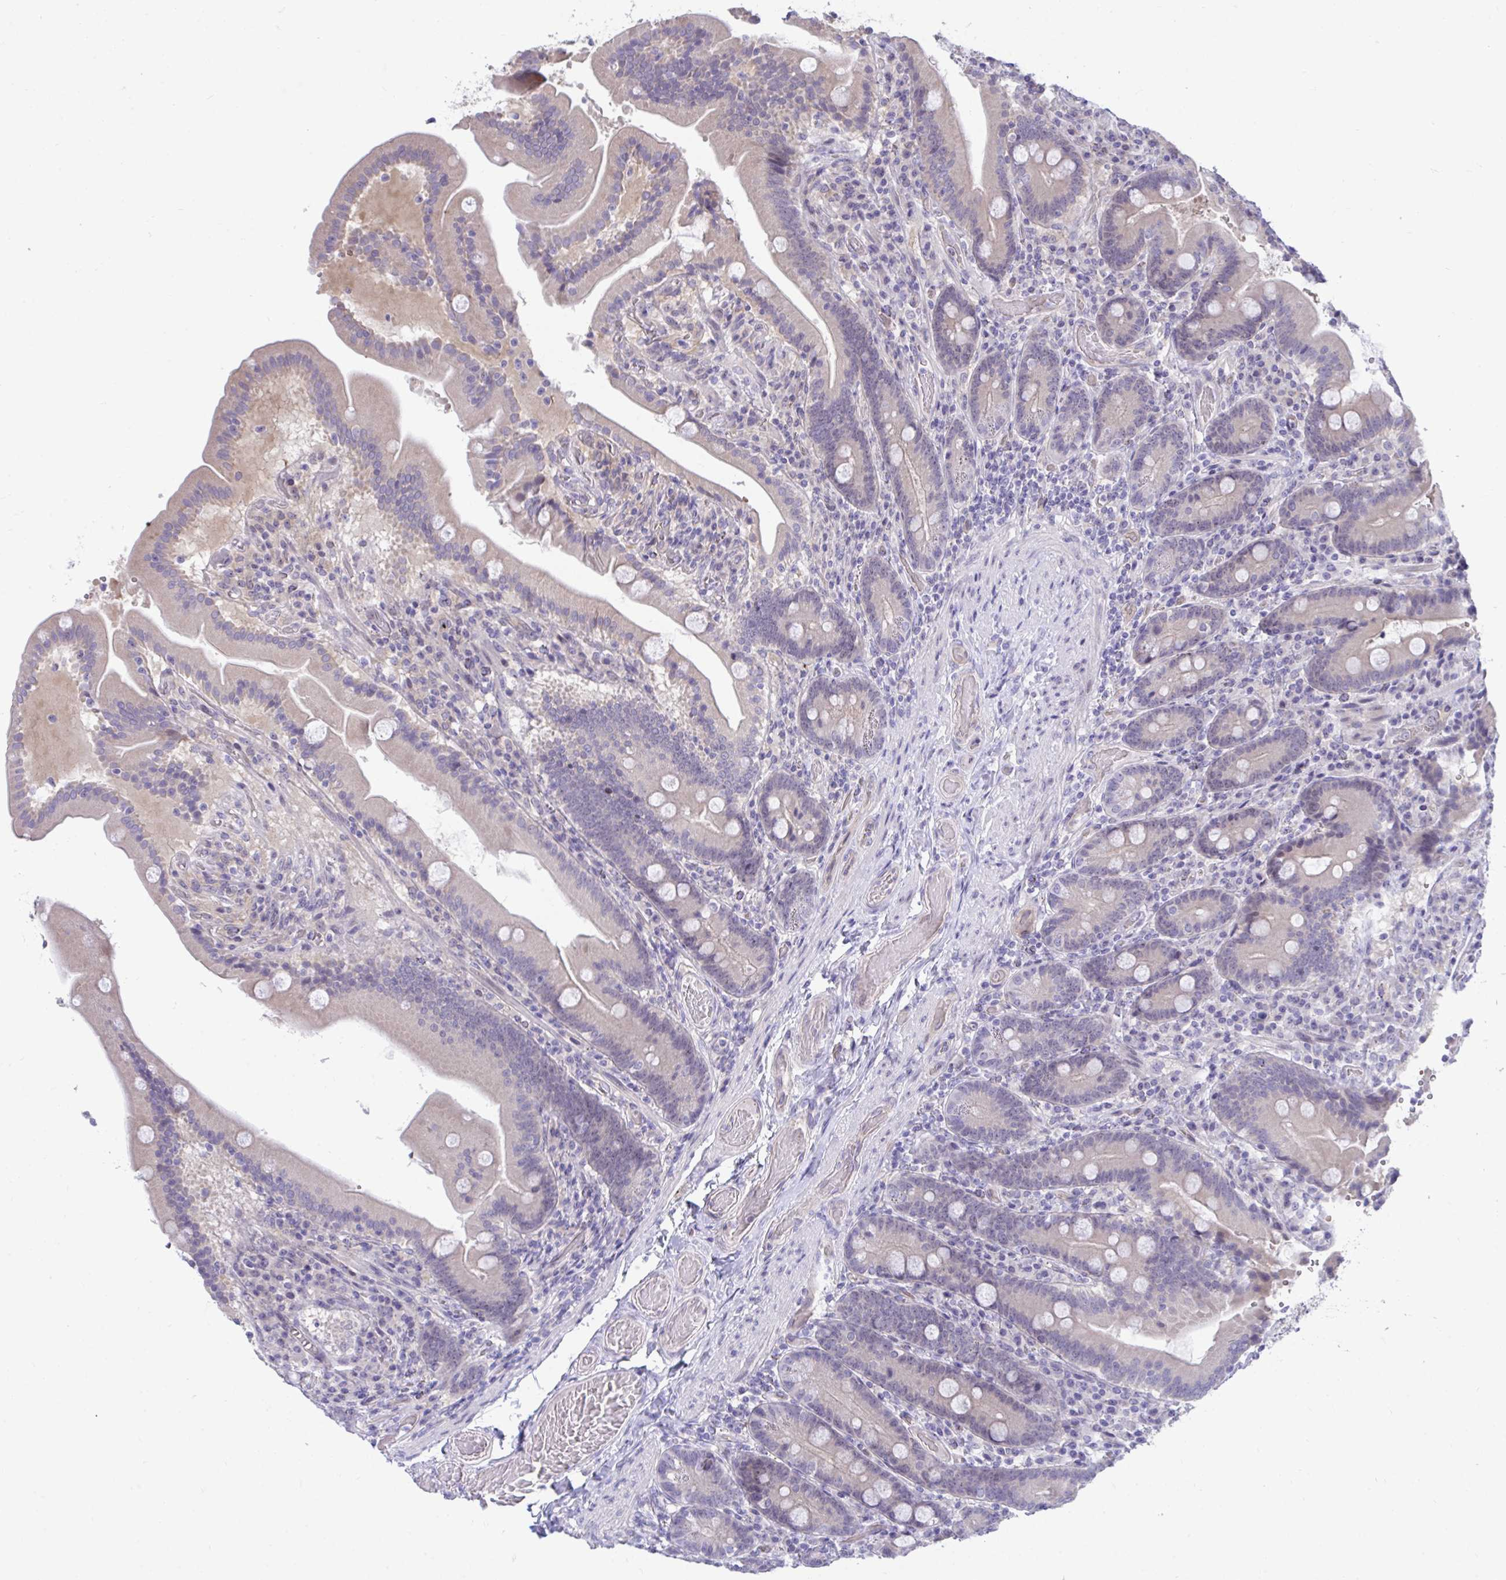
{"staining": {"intensity": "negative", "quantity": "none", "location": "none"}, "tissue": "duodenum", "cell_type": "Glandular cells", "image_type": "normal", "snomed": [{"axis": "morphology", "description": "Normal tissue, NOS"}, {"axis": "topography", "description": "Duodenum"}], "caption": "The micrograph shows no significant expression in glandular cells of duodenum.", "gene": "CENPQ", "patient": {"sex": "female", "age": 62}}